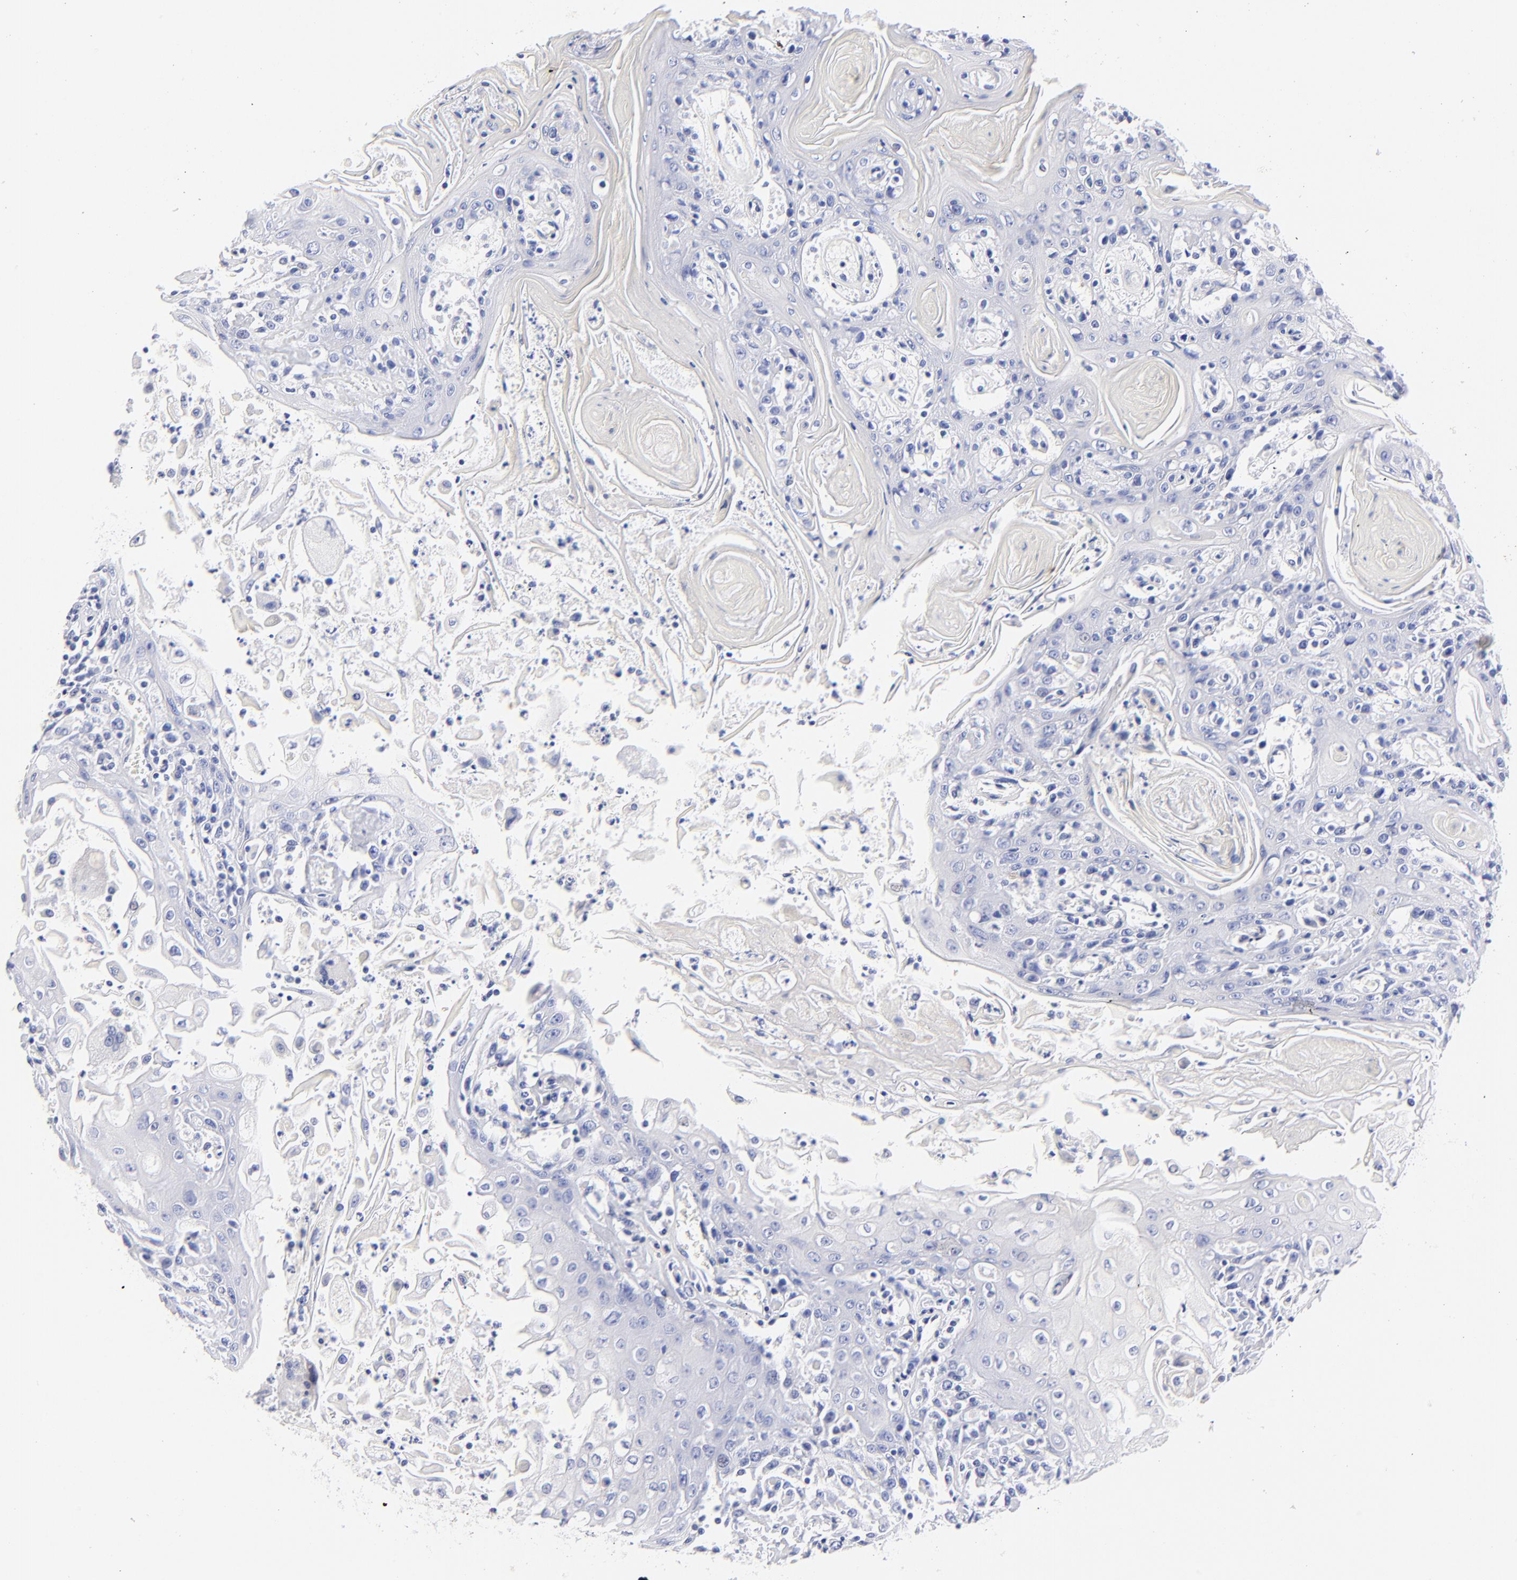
{"staining": {"intensity": "negative", "quantity": "none", "location": "none"}, "tissue": "head and neck cancer", "cell_type": "Tumor cells", "image_type": "cancer", "snomed": [{"axis": "morphology", "description": "Squamous cell carcinoma, NOS"}, {"axis": "topography", "description": "Oral tissue"}, {"axis": "topography", "description": "Head-Neck"}], "caption": "This is an immunohistochemistry (IHC) micrograph of human head and neck squamous cell carcinoma. There is no expression in tumor cells.", "gene": "HORMAD2", "patient": {"sex": "female", "age": 76}}